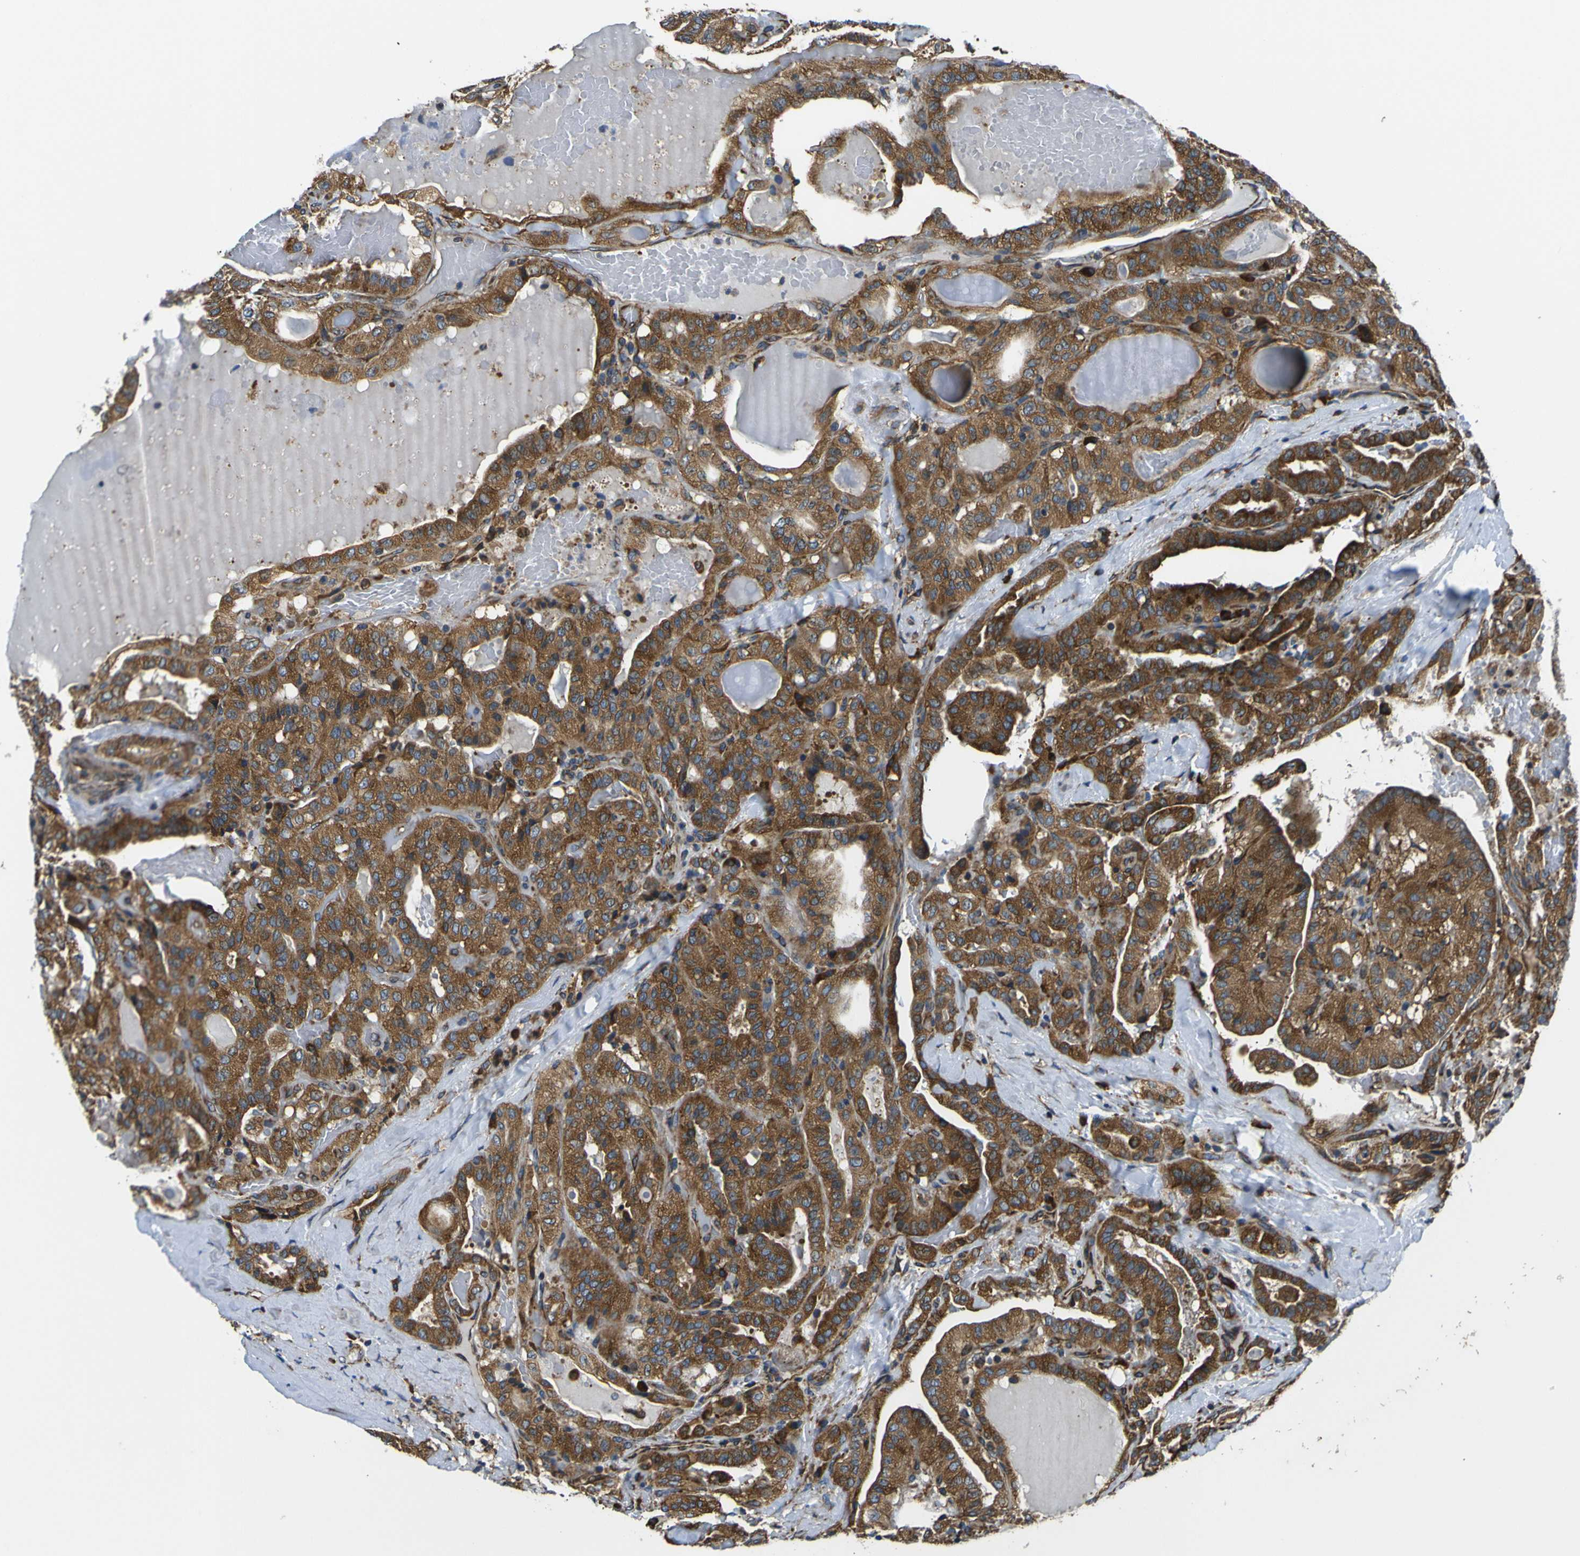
{"staining": {"intensity": "strong", "quantity": ">75%", "location": "cytoplasmic/membranous"}, "tissue": "thyroid cancer", "cell_type": "Tumor cells", "image_type": "cancer", "snomed": [{"axis": "morphology", "description": "Papillary adenocarcinoma, NOS"}, {"axis": "topography", "description": "Thyroid gland"}], "caption": "Immunohistochemistry of human papillary adenocarcinoma (thyroid) exhibits high levels of strong cytoplasmic/membranous expression in approximately >75% of tumor cells.", "gene": "RPSA", "patient": {"sex": "male", "age": 77}}